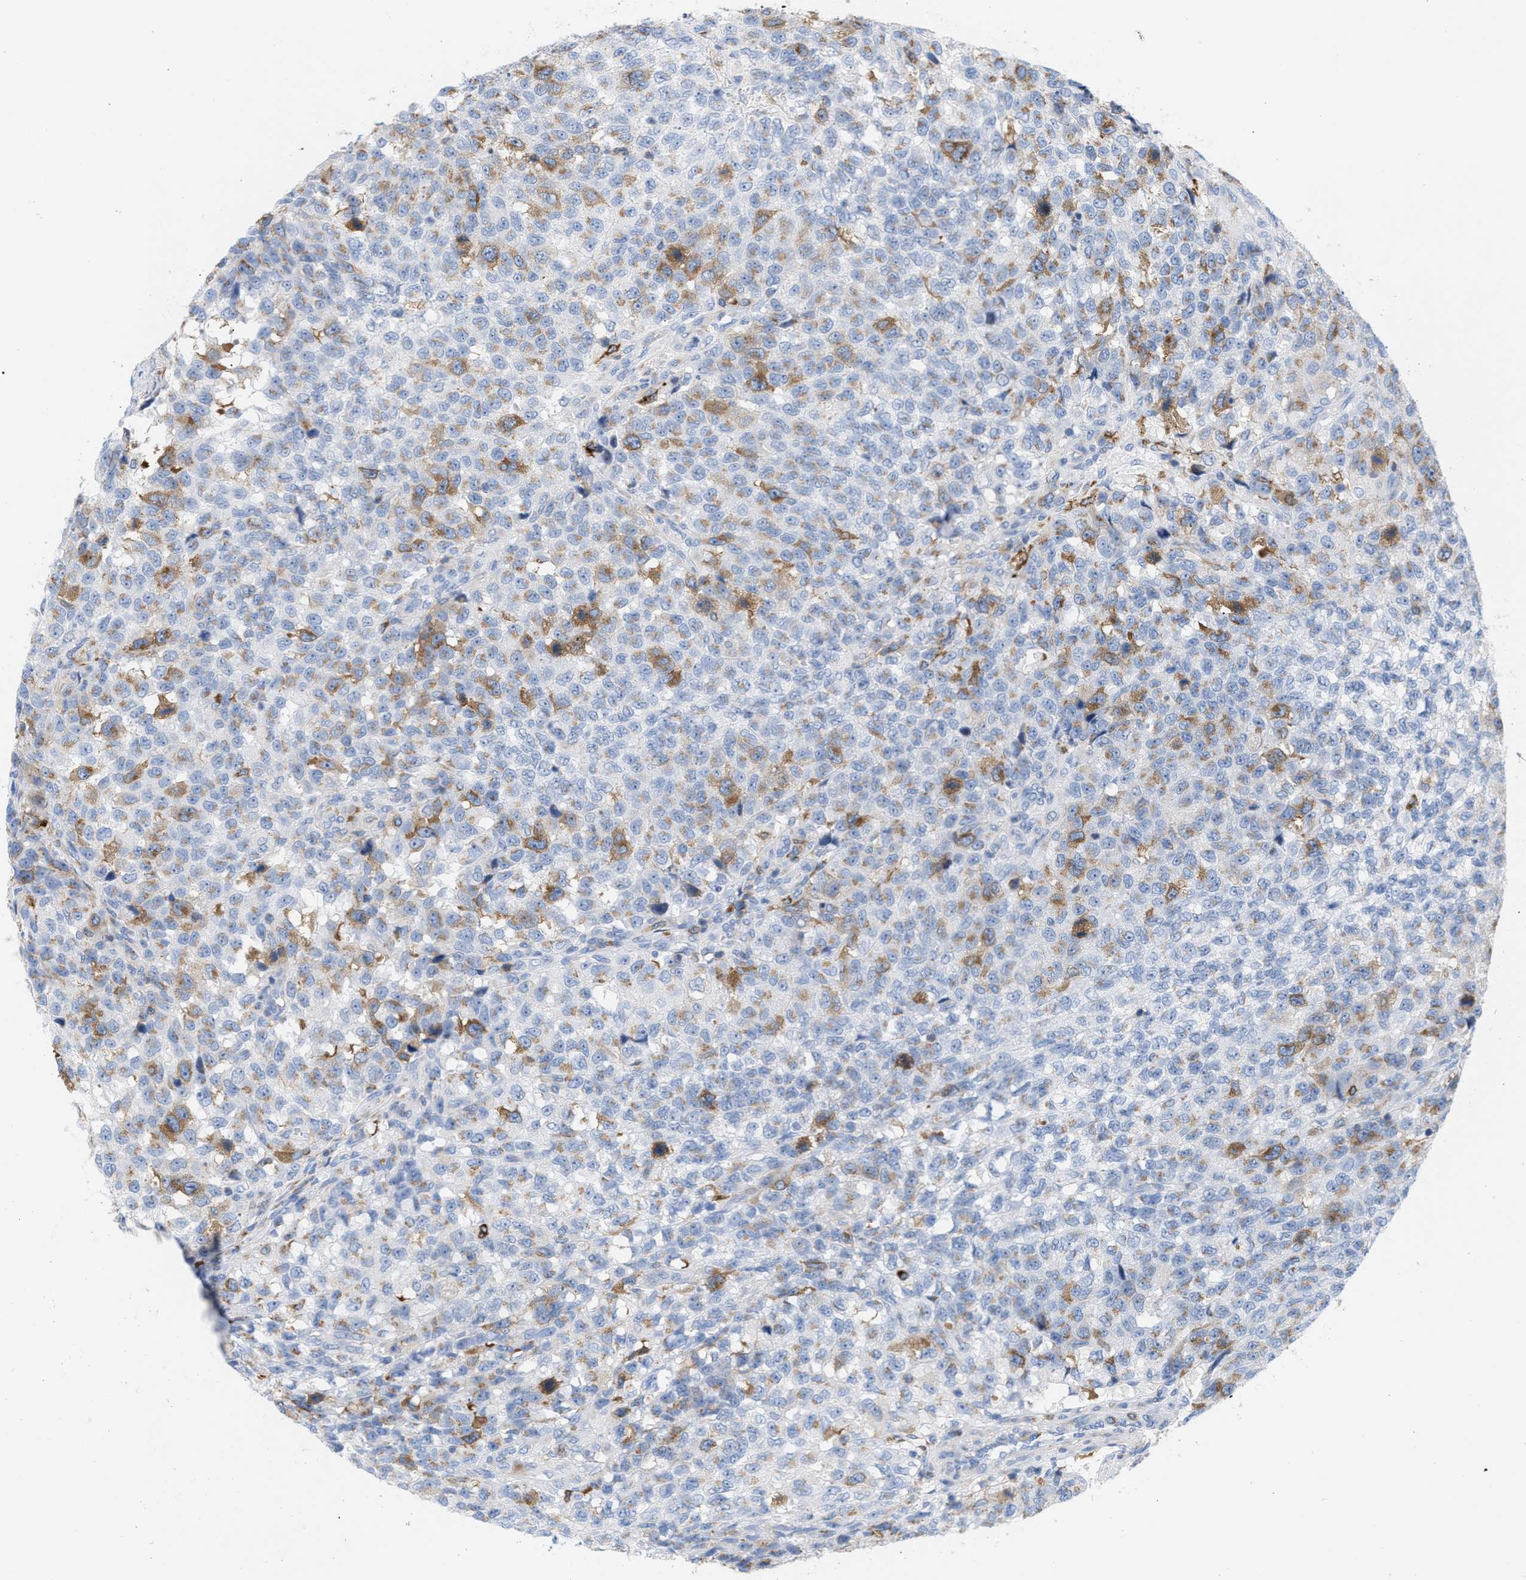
{"staining": {"intensity": "moderate", "quantity": "<25%", "location": "cytoplasmic/membranous"}, "tissue": "testis cancer", "cell_type": "Tumor cells", "image_type": "cancer", "snomed": [{"axis": "morphology", "description": "Seminoma, NOS"}, {"axis": "topography", "description": "Testis"}], "caption": "Testis cancer tissue exhibits moderate cytoplasmic/membranous staining in approximately <25% of tumor cells, visualized by immunohistochemistry. Using DAB (3,3'-diaminobenzidine) (brown) and hematoxylin (blue) stains, captured at high magnification using brightfield microscopy.", "gene": "TACC3", "patient": {"sex": "male", "age": 59}}